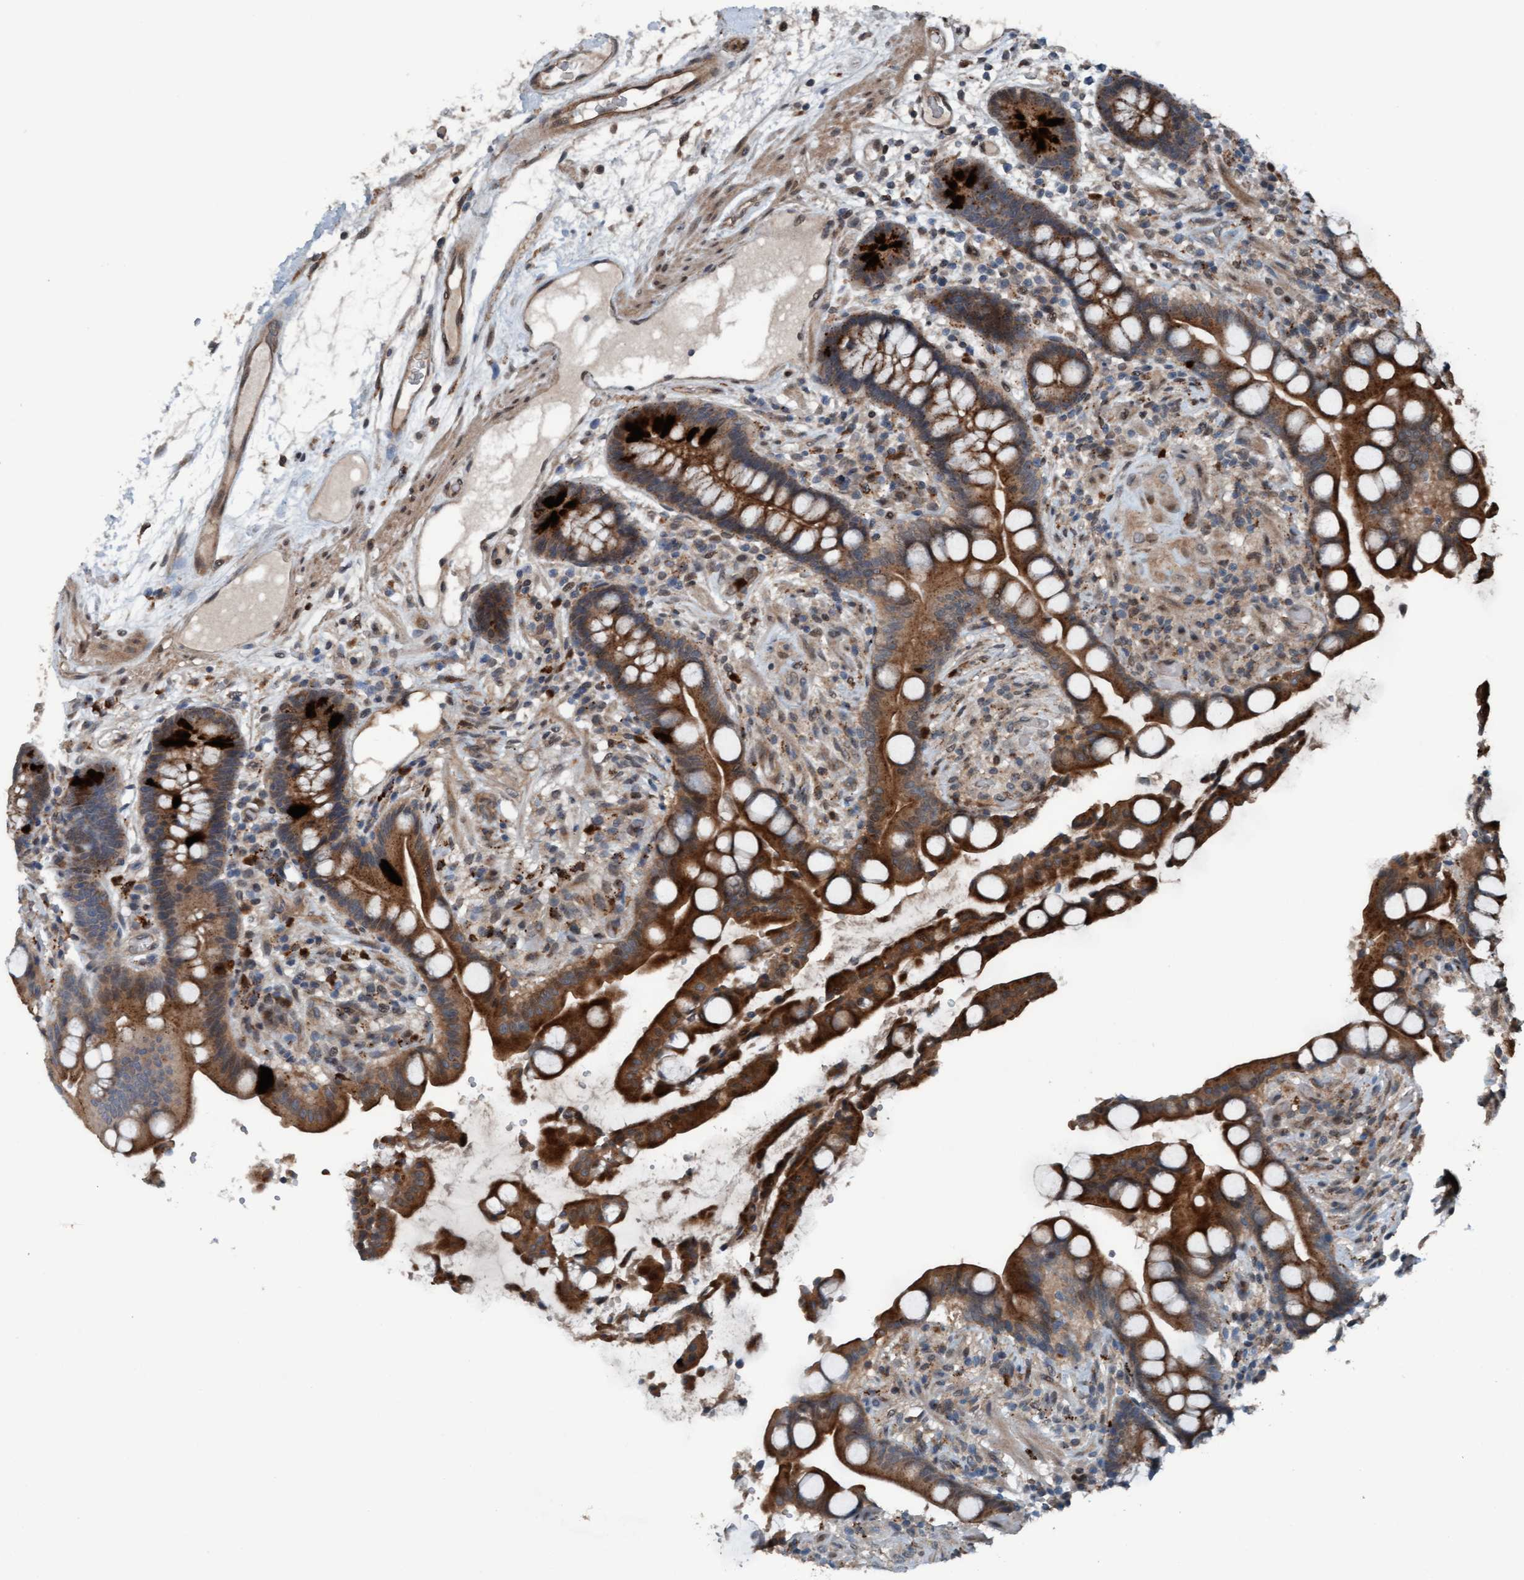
{"staining": {"intensity": "moderate", "quantity": ">75%", "location": "cytoplasmic/membranous"}, "tissue": "colon", "cell_type": "Endothelial cells", "image_type": "normal", "snomed": [{"axis": "morphology", "description": "Normal tissue, NOS"}, {"axis": "topography", "description": "Colon"}], "caption": "A photomicrograph showing moderate cytoplasmic/membranous expression in approximately >75% of endothelial cells in normal colon, as visualized by brown immunohistochemical staining.", "gene": "PLXNB2", "patient": {"sex": "male", "age": 73}}